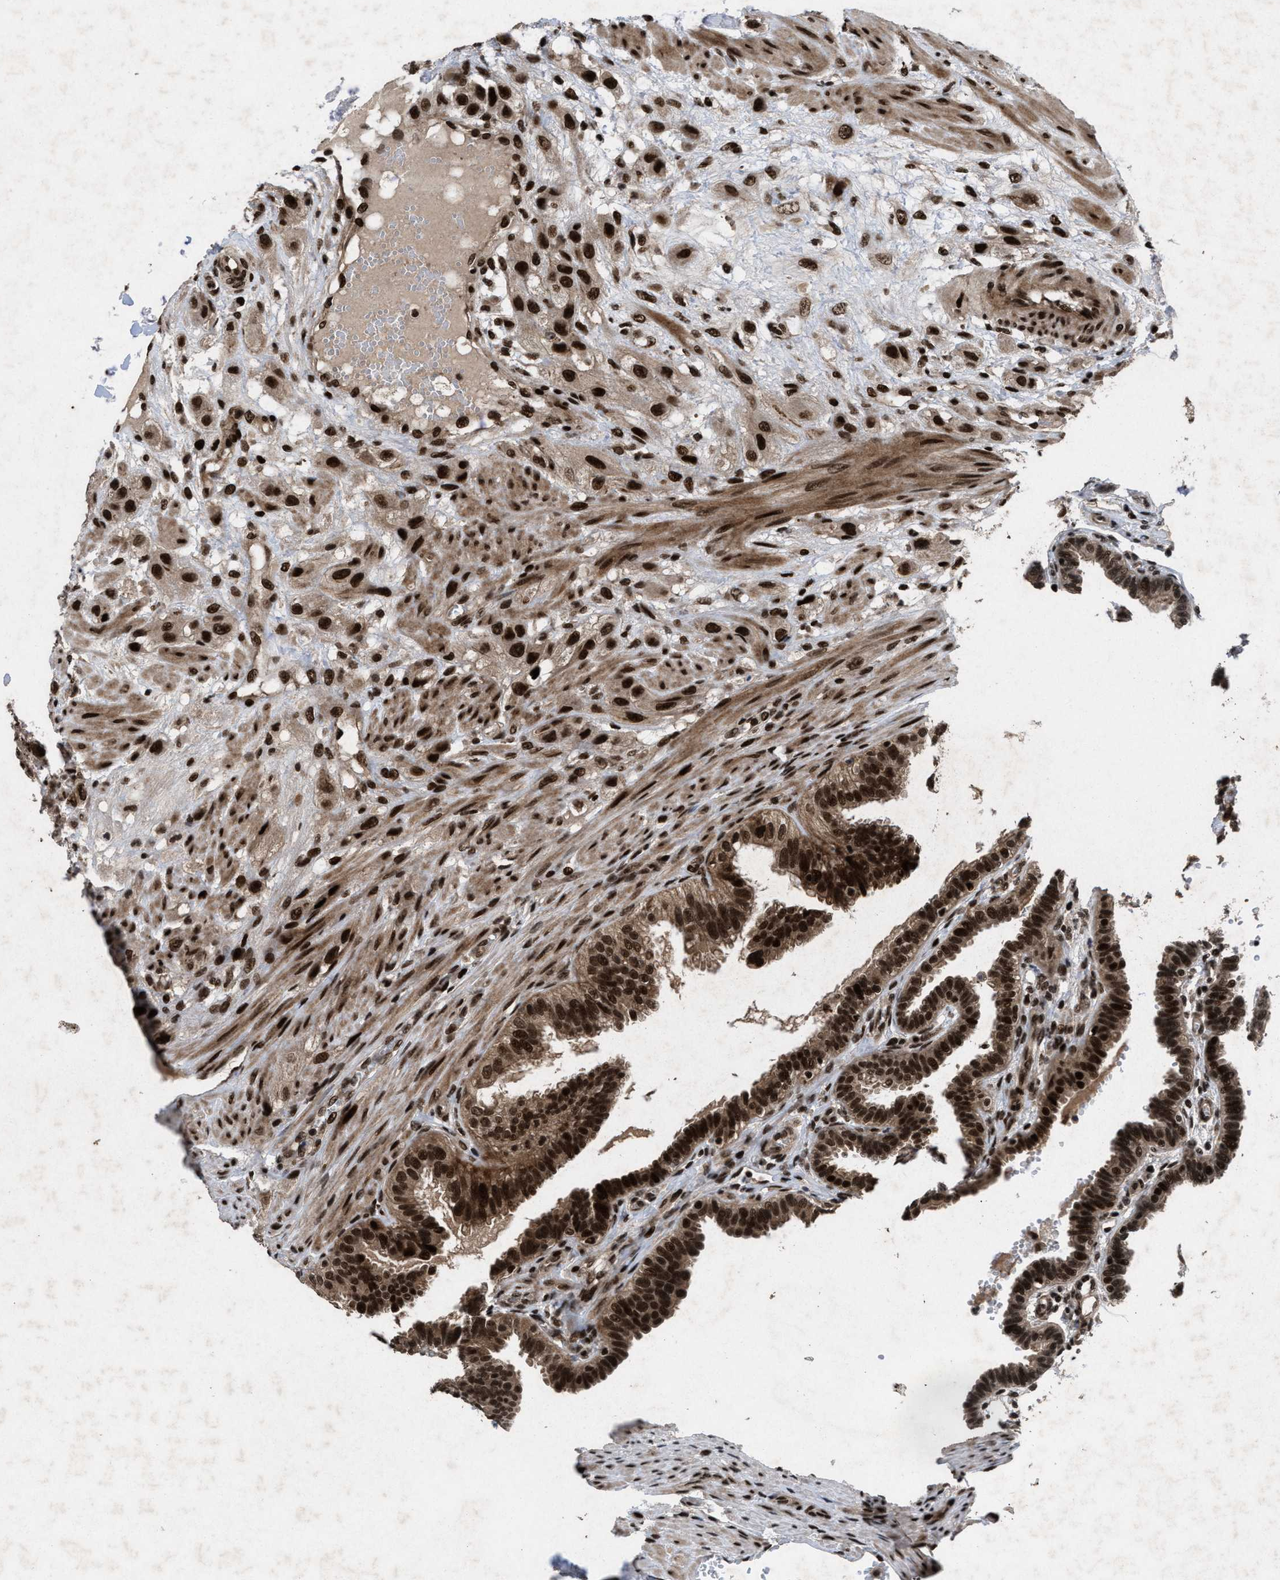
{"staining": {"intensity": "strong", "quantity": ">75%", "location": "cytoplasmic/membranous,nuclear"}, "tissue": "fallopian tube", "cell_type": "Glandular cells", "image_type": "normal", "snomed": [{"axis": "morphology", "description": "Normal tissue, NOS"}, {"axis": "topography", "description": "Fallopian tube"}, {"axis": "topography", "description": "Placenta"}], "caption": "The photomicrograph displays a brown stain indicating the presence of a protein in the cytoplasmic/membranous,nuclear of glandular cells in fallopian tube.", "gene": "WIZ", "patient": {"sex": "female", "age": 34}}